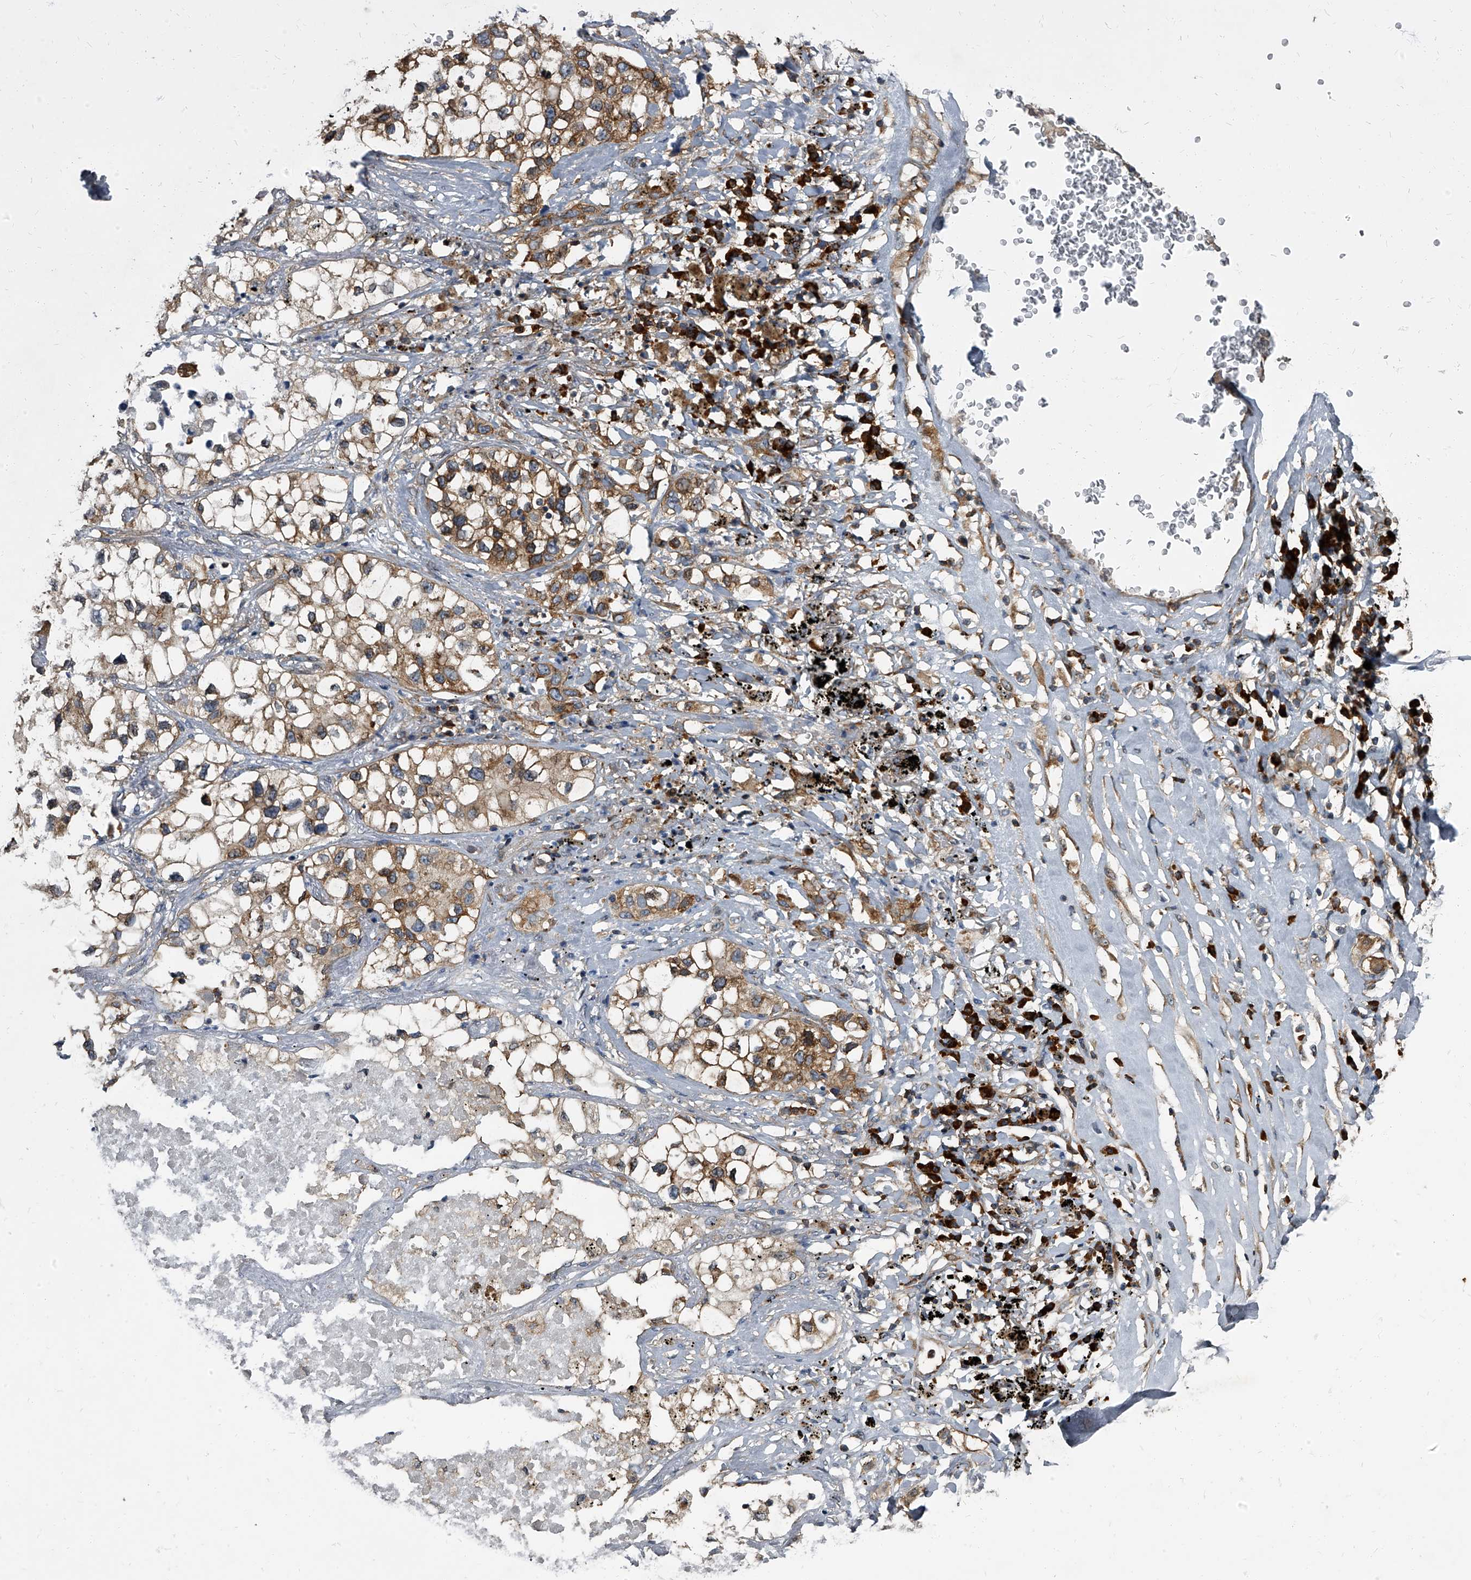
{"staining": {"intensity": "moderate", "quantity": ">75%", "location": "cytoplasmic/membranous"}, "tissue": "lung cancer", "cell_type": "Tumor cells", "image_type": "cancer", "snomed": [{"axis": "morphology", "description": "Adenocarcinoma, NOS"}, {"axis": "topography", "description": "Lung"}], "caption": "Protein staining demonstrates moderate cytoplasmic/membranous positivity in approximately >75% of tumor cells in adenocarcinoma (lung).", "gene": "CDV3", "patient": {"sex": "male", "age": 63}}